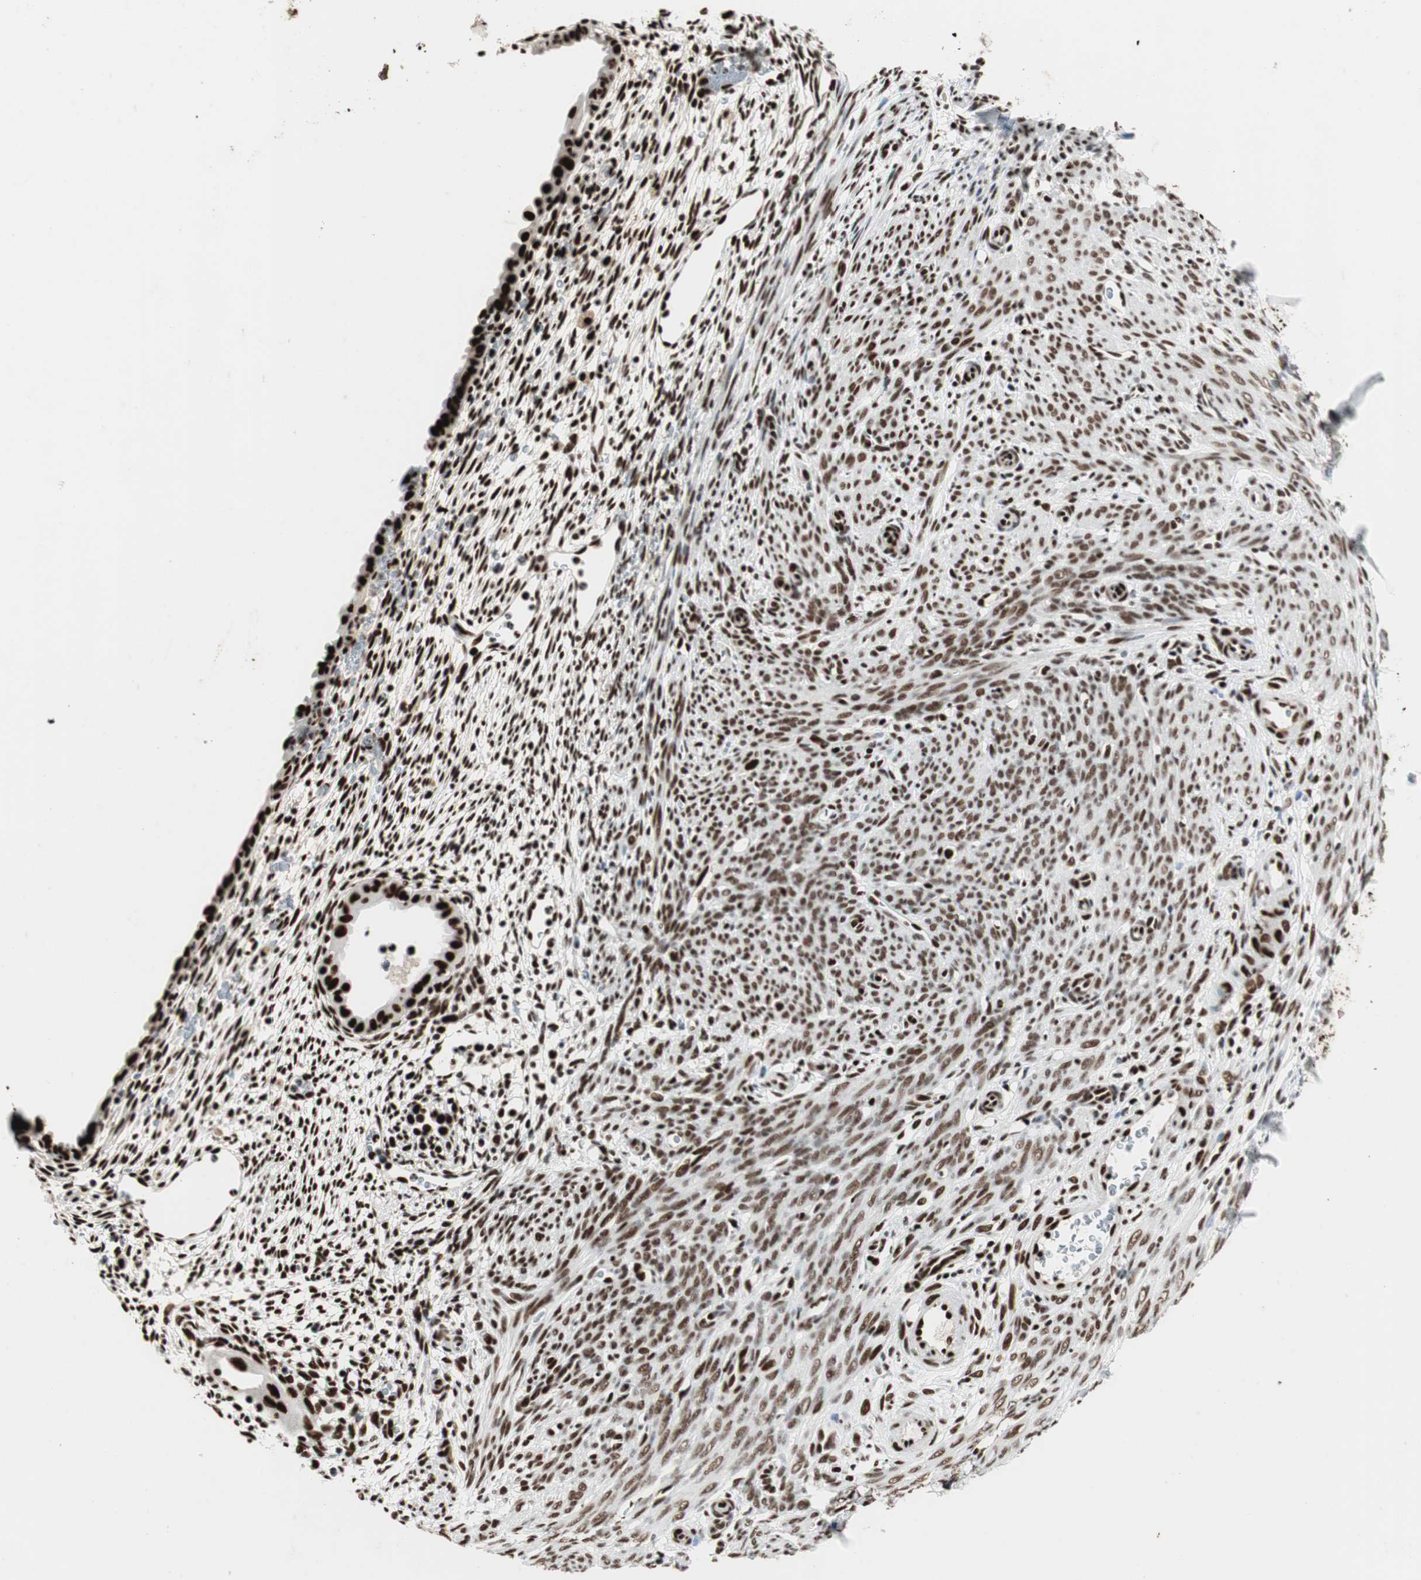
{"staining": {"intensity": "strong", "quantity": ">75%", "location": "nuclear"}, "tissue": "endometrium", "cell_type": "Cells in endometrial stroma", "image_type": "normal", "snomed": [{"axis": "morphology", "description": "Normal tissue, NOS"}, {"axis": "morphology", "description": "Atrophy, NOS"}, {"axis": "topography", "description": "Uterus"}, {"axis": "topography", "description": "Endometrium"}], "caption": "Brown immunohistochemical staining in unremarkable endometrium shows strong nuclear staining in approximately >75% of cells in endometrial stroma. The protein of interest is shown in brown color, while the nuclei are stained blue.", "gene": "PSME3", "patient": {"sex": "female", "age": 68}}